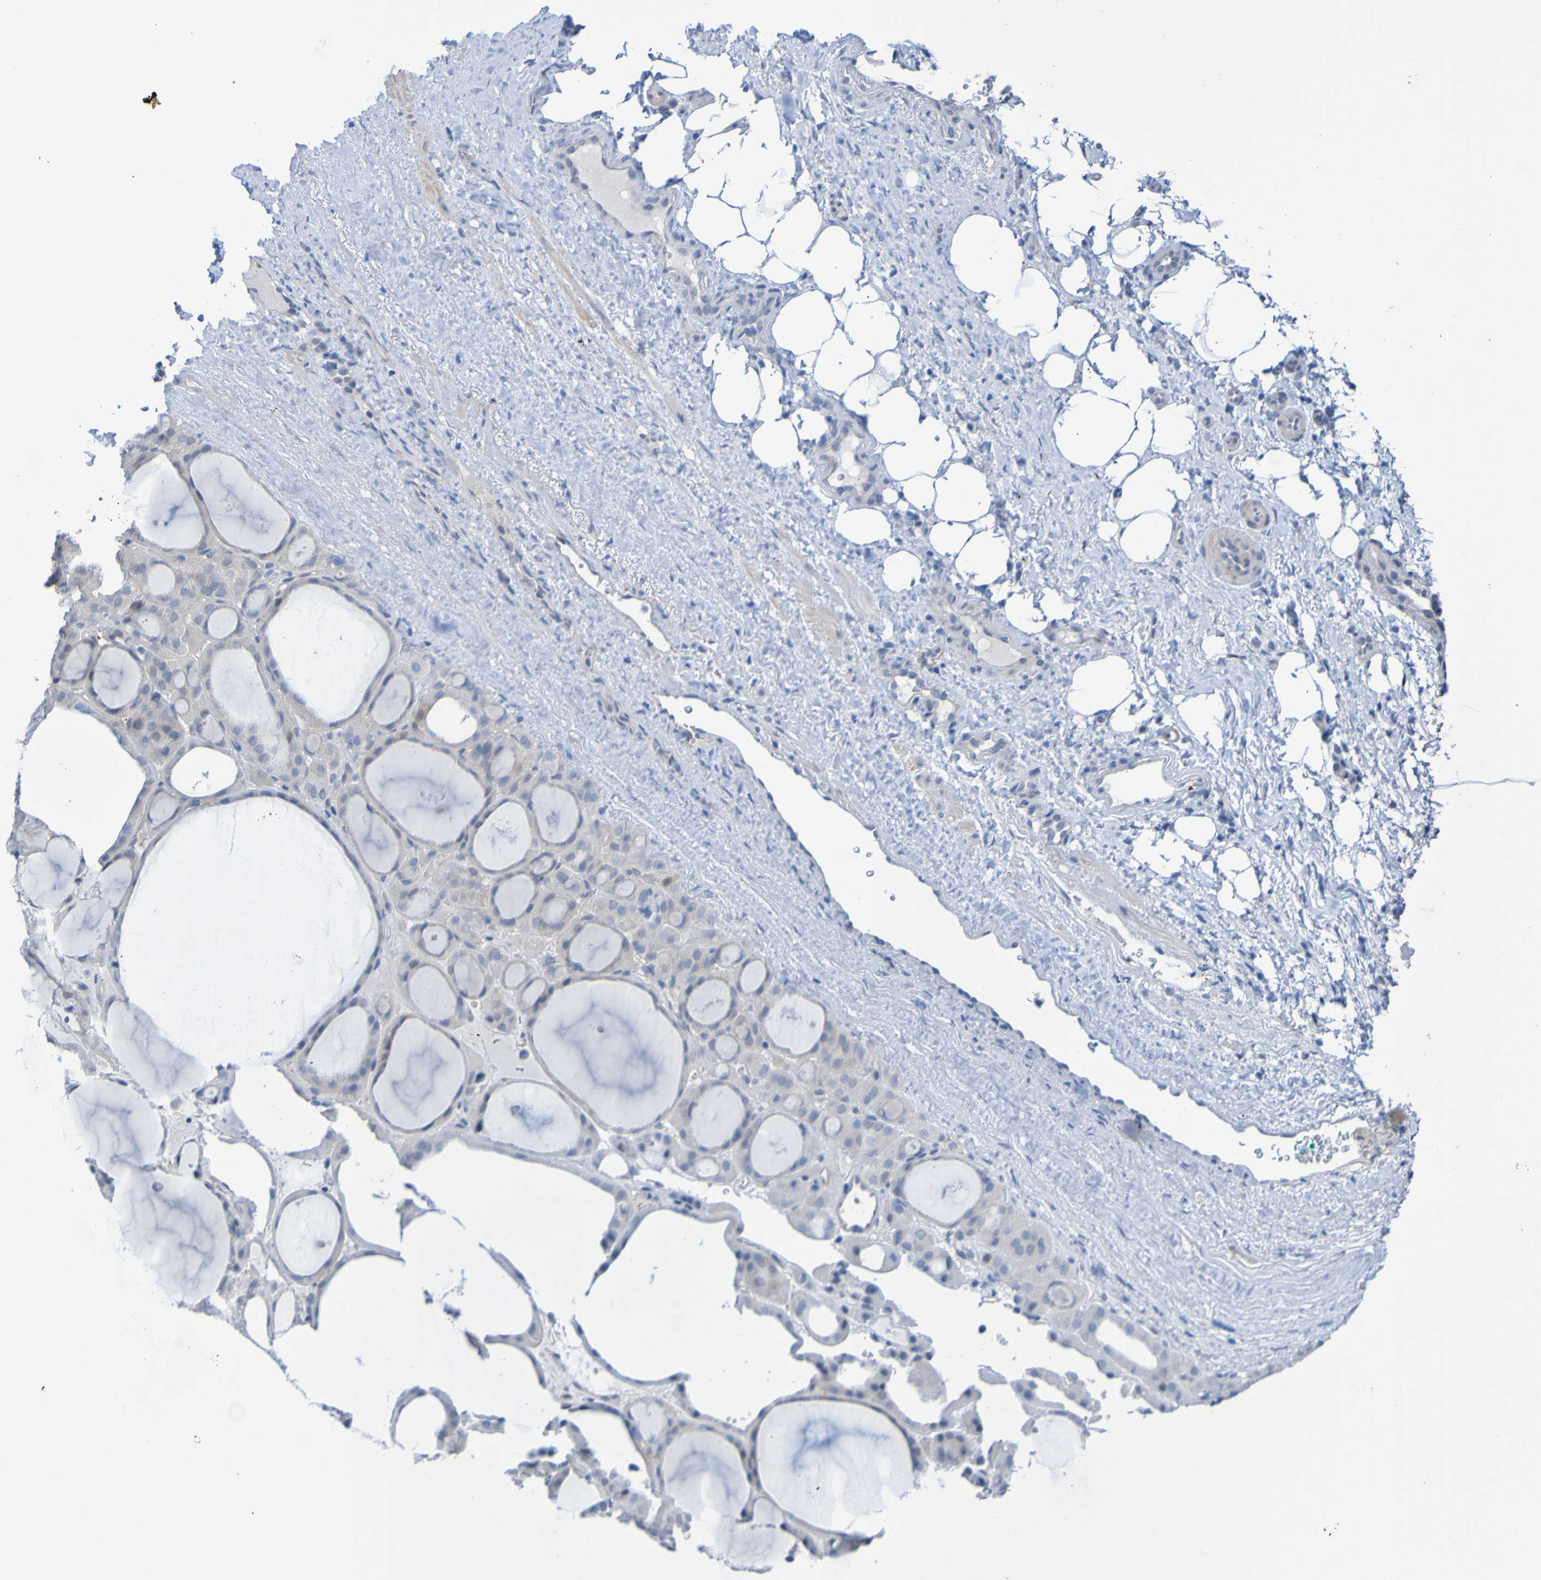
{"staining": {"intensity": "weak", "quantity": "<25%", "location": "cytoplasmic/membranous"}, "tissue": "thyroid gland", "cell_type": "Glandular cells", "image_type": "normal", "snomed": [{"axis": "morphology", "description": "Normal tissue, NOS"}, {"axis": "morphology", "description": "Carcinoma, NOS"}, {"axis": "topography", "description": "Thyroid gland"}], "caption": "Glandular cells show no significant protein expression in unremarkable thyroid gland. (DAB (3,3'-diaminobenzidine) immunohistochemistry with hematoxylin counter stain).", "gene": "ACMSD", "patient": {"sex": "female", "age": 86}}